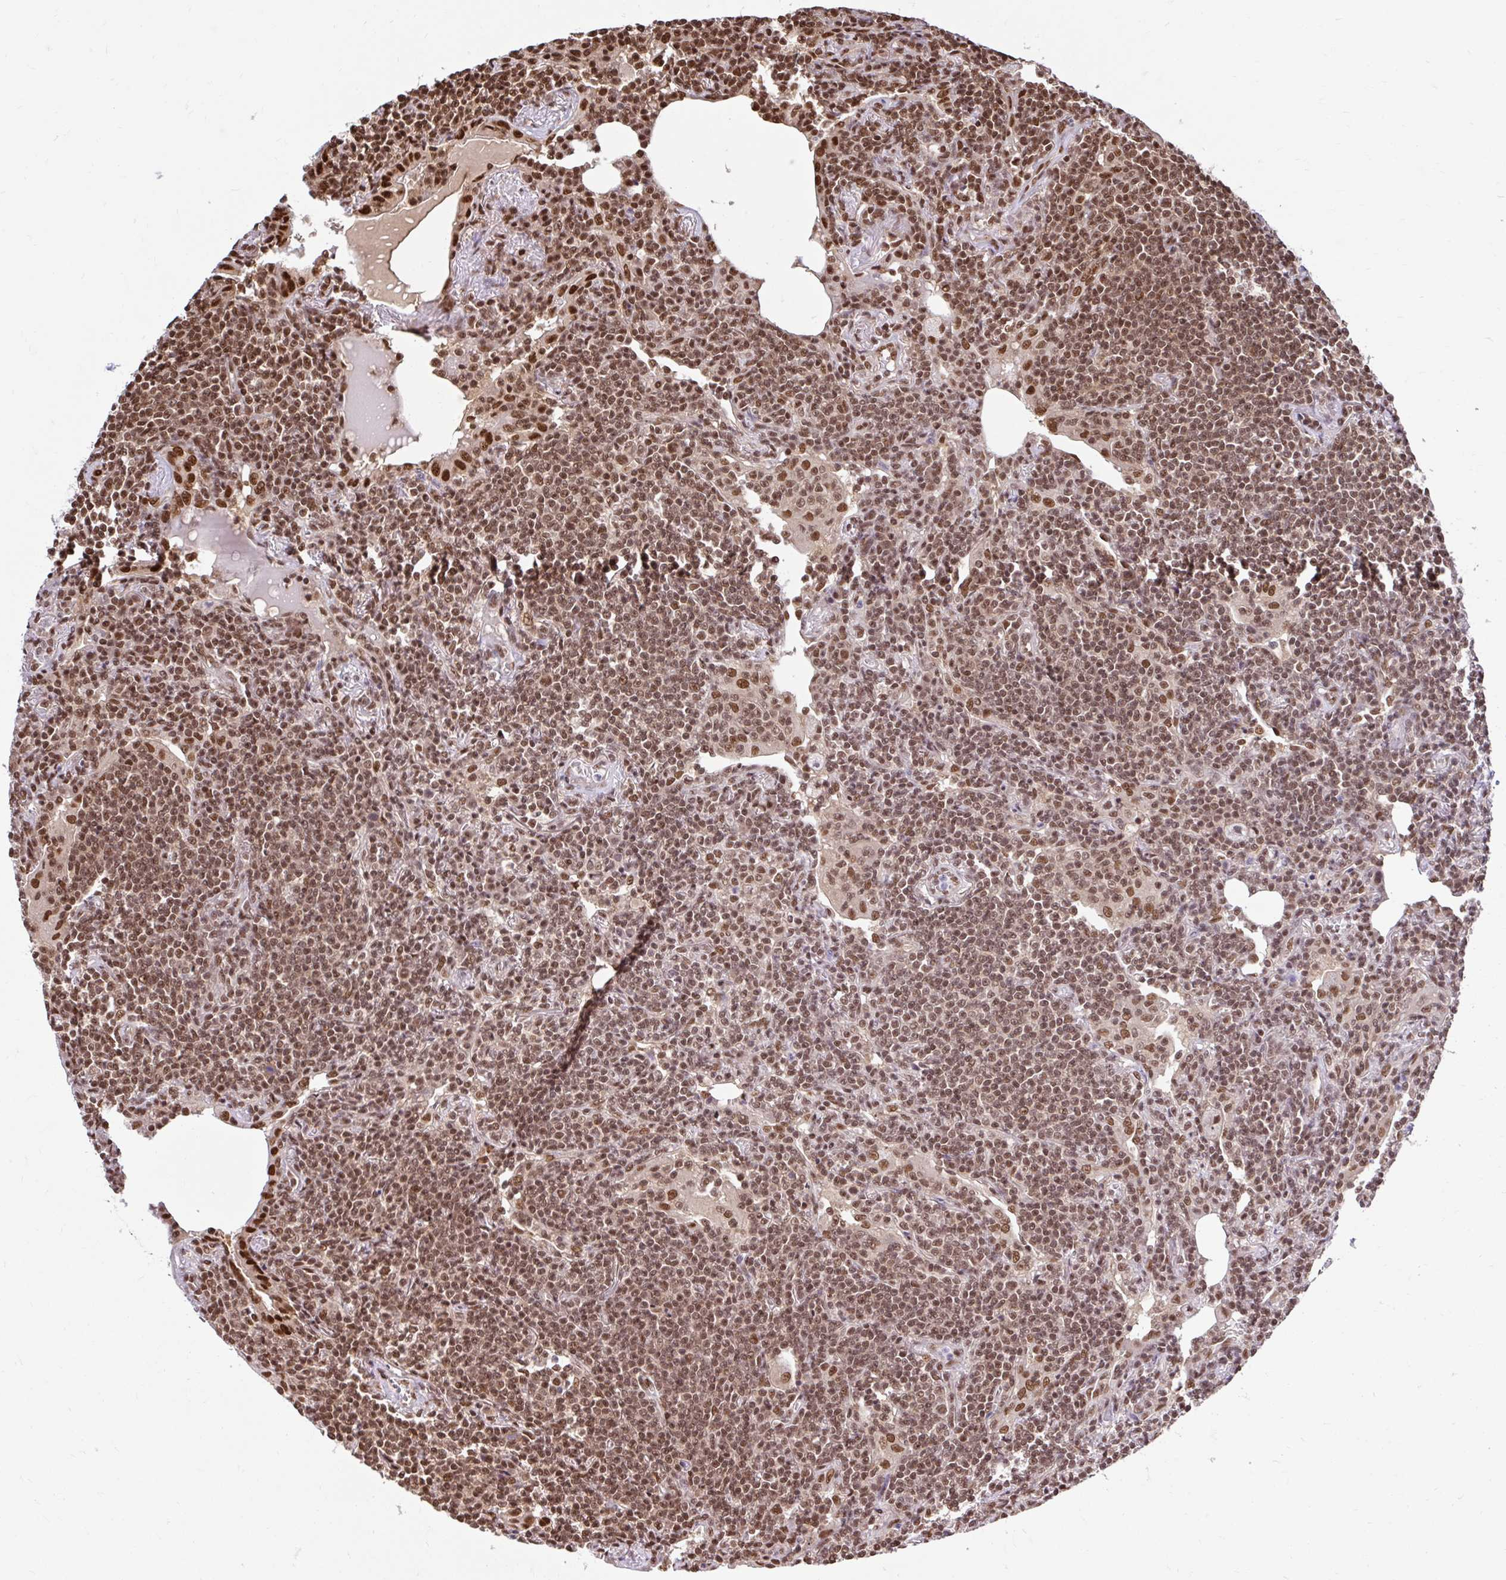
{"staining": {"intensity": "moderate", "quantity": ">75%", "location": "nuclear"}, "tissue": "lymphoma", "cell_type": "Tumor cells", "image_type": "cancer", "snomed": [{"axis": "morphology", "description": "Malignant lymphoma, non-Hodgkin's type, Low grade"}, {"axis": "topography", "description": "Lung"}], "caption": "Immunohistochemistry of lymphoma shows medium levels of moderate nuclear staining in approximately >75% of tumor cells. The protein of interest is shown in brown color, while the nuclei are stained blue.", "gene": "ABCA9", "patient": {"sex": "female", "age": 71}}